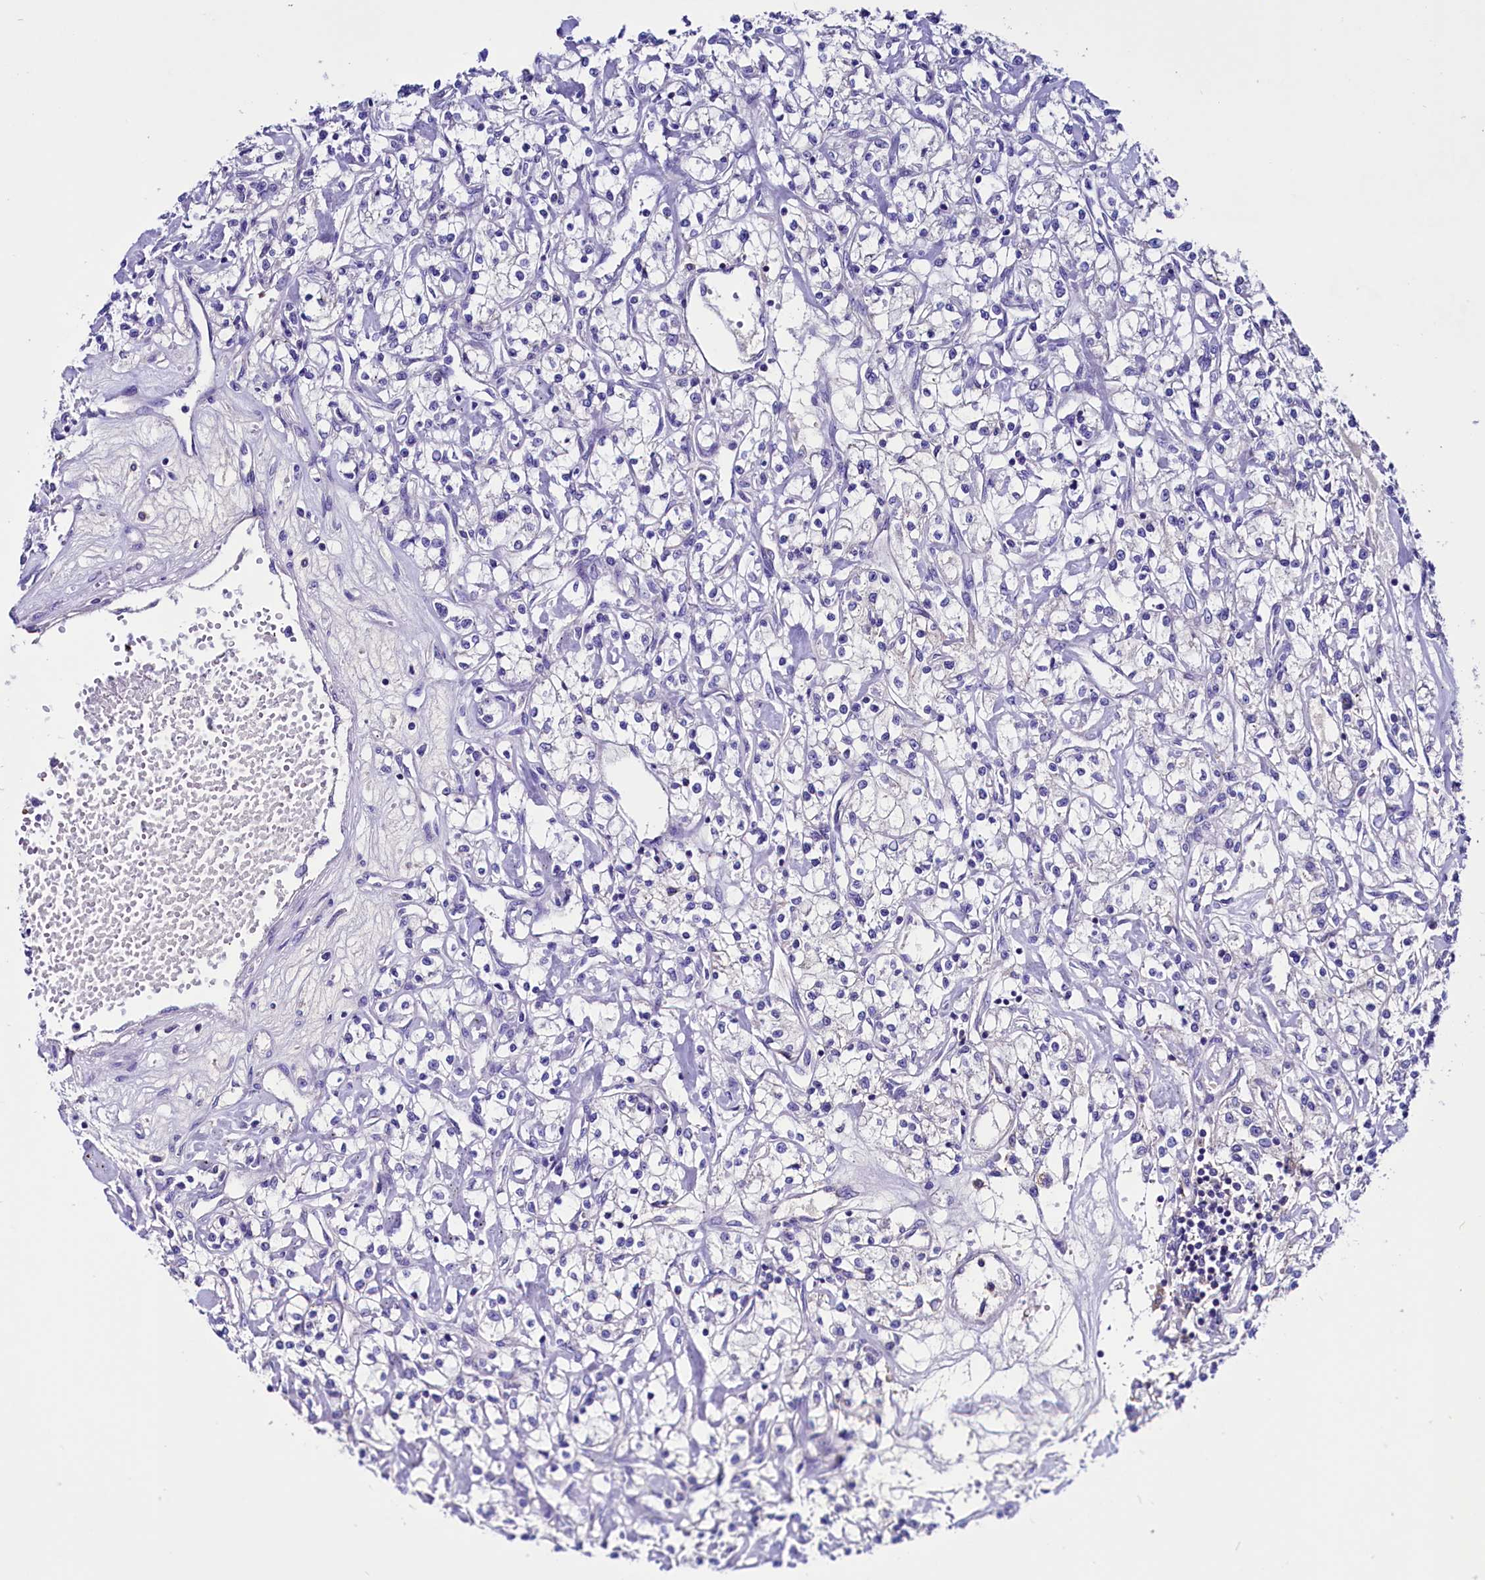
{"staining": {"intensity": "negative", "quantity": "none", "location": "none"}, "tissue": "renal cancer", "cell_type": "Tumor cells", "image_type": "cancer", "snomed": [{"axis": "morphology", "description": "Adenocarcinoma, NOS"}, {"axis": "topography", "description": "Kidney"}], "caption": "The histopathology image demonstrates no staining of tumor cells in renal adenocarcinoma. Nuclei are stained in blue.", "gene": "CCBE1", "patient": {"sex": "female", "age": 59}}